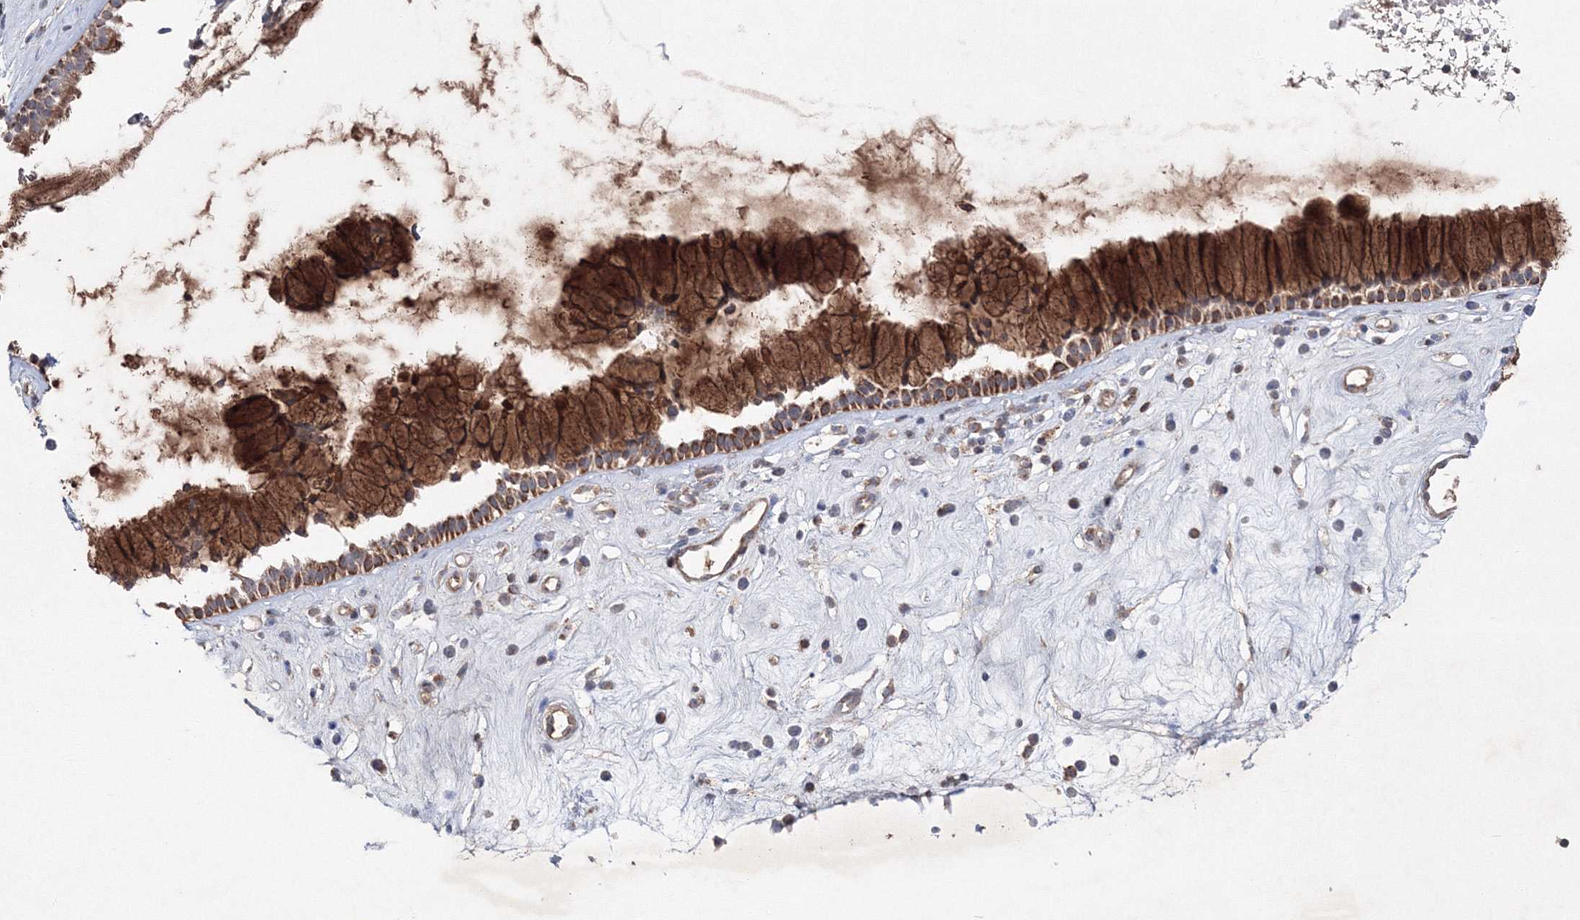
{"staining": {"intensity": "strong", "quantity": ">75%", "location": "cytoplasmic/membranous"}, "tissue": "nasopharynx", "cell_type": "Respiratory epithelial cells", "image_type": "normal", "snomed": [{"axis": "morphology", "description": "Normal tissue, NOS"}, {"axis": "morphology", "description": "Inflammation, NOS"}, {"axis": "topography", "description": "Nasopharynx"}], "caption": "IHC of normal human nasopharynx demonstrates high levels of strong cytoplasmic/membranous staining in about >75% of respiratory epithelial cells. The protein is stained brown, and the nuclei are stained in blue (DAB IHC with brightfield microscopy, high magnification).", "gene": "NOA1", "patient": {"sex": "male", "age": 29}}